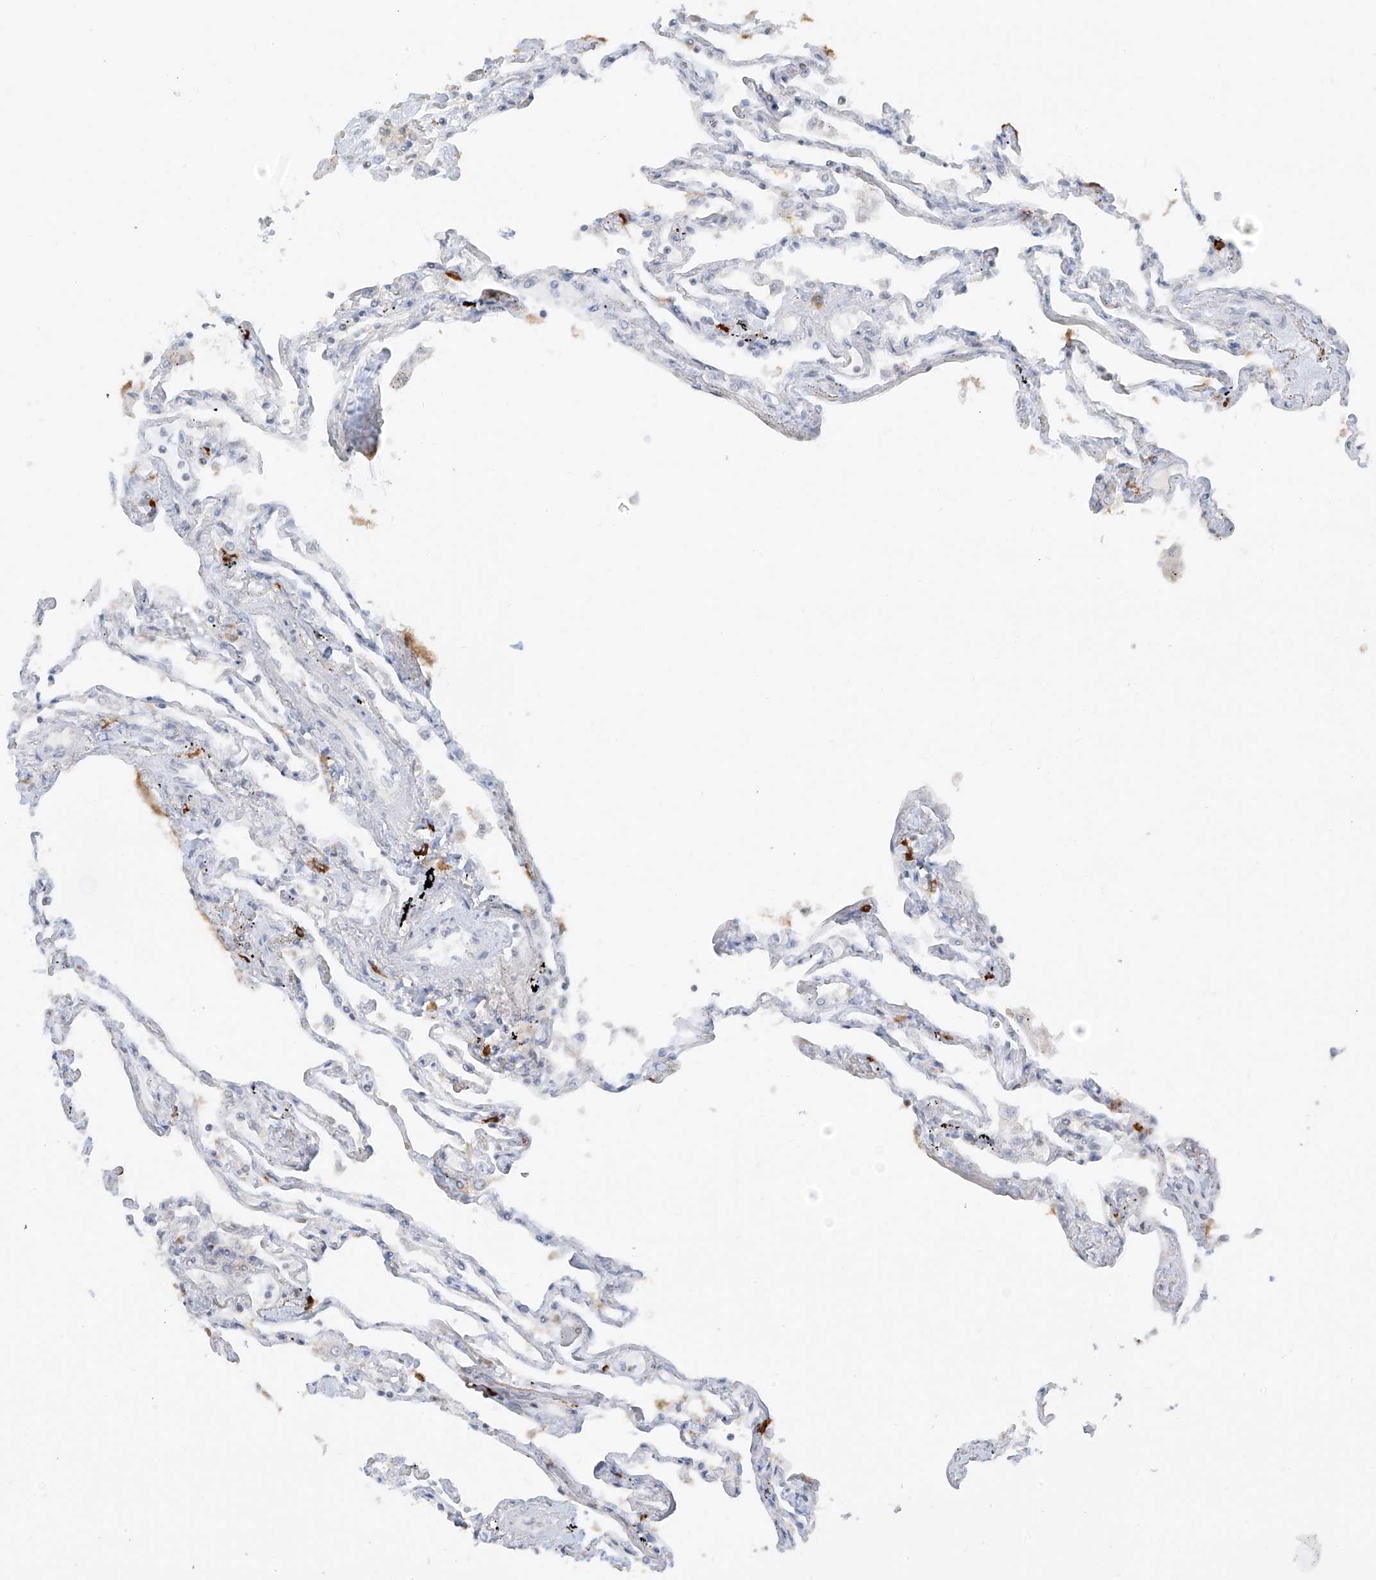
{"staining": {"intensity": "negative", "quantity": "none", "location": "none"}, "tissue": "lung", "cell_type": "Alveolar cells", "image_type": "normal", "snomed": [{"axis": "morphology", "description": "Normal tissue, NOS"}, {"axis": "topography", "description": "Lung"}], "caption": "Immunohistochemistry (IHC) image of benign human lung stained for a protein (brown), which reveals no staining in alveolar cells.", "gene": "ZMYM2", "patient": {"sex": "female", "age": 67}}